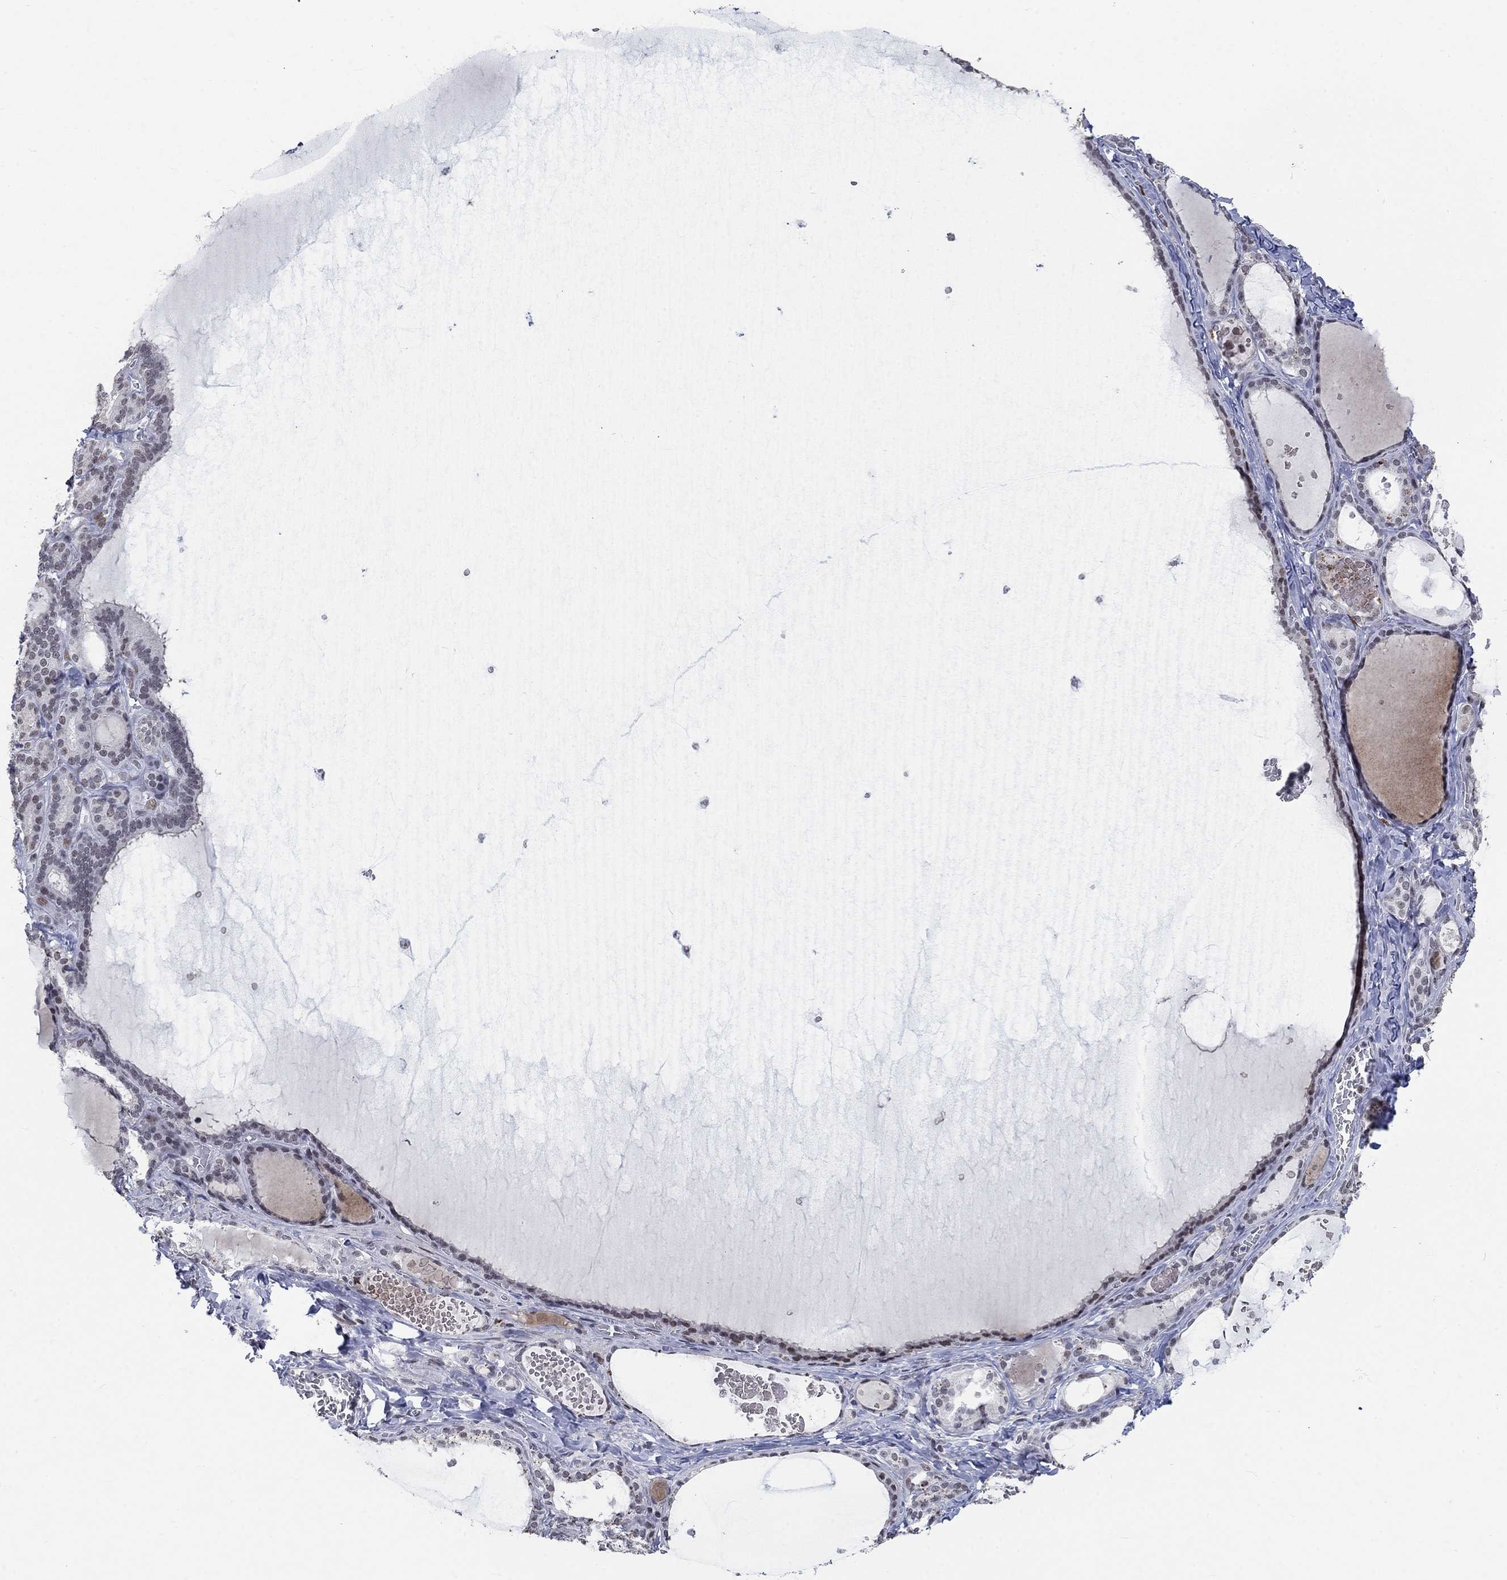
{"staining": {"intensity": "moderate", "quantity": "<25%", "location": "nuclear"}, "tissue": "thyroid gland", "cell_type": "Glandular cells", "image_type": "normal", "snomed": [{"axis": "morphology", "description": "Normal tissue, NOS"}, {"axis": "topography", "description": "Thyroid gland"}], "caption": "Brown immunohistochemical staining in unremarkable thyroid gland shows moderate nuclear staining in approximately <25% of glandular cells. The protein of interest is stained brown, and the nuclei are stained in blue (DAB (3,3'-diaminobenzidine) IHC with brightfield microscopy, high magnification).", "gene": "HCFC1", "patient": {"sex": "female", "age": 56}}